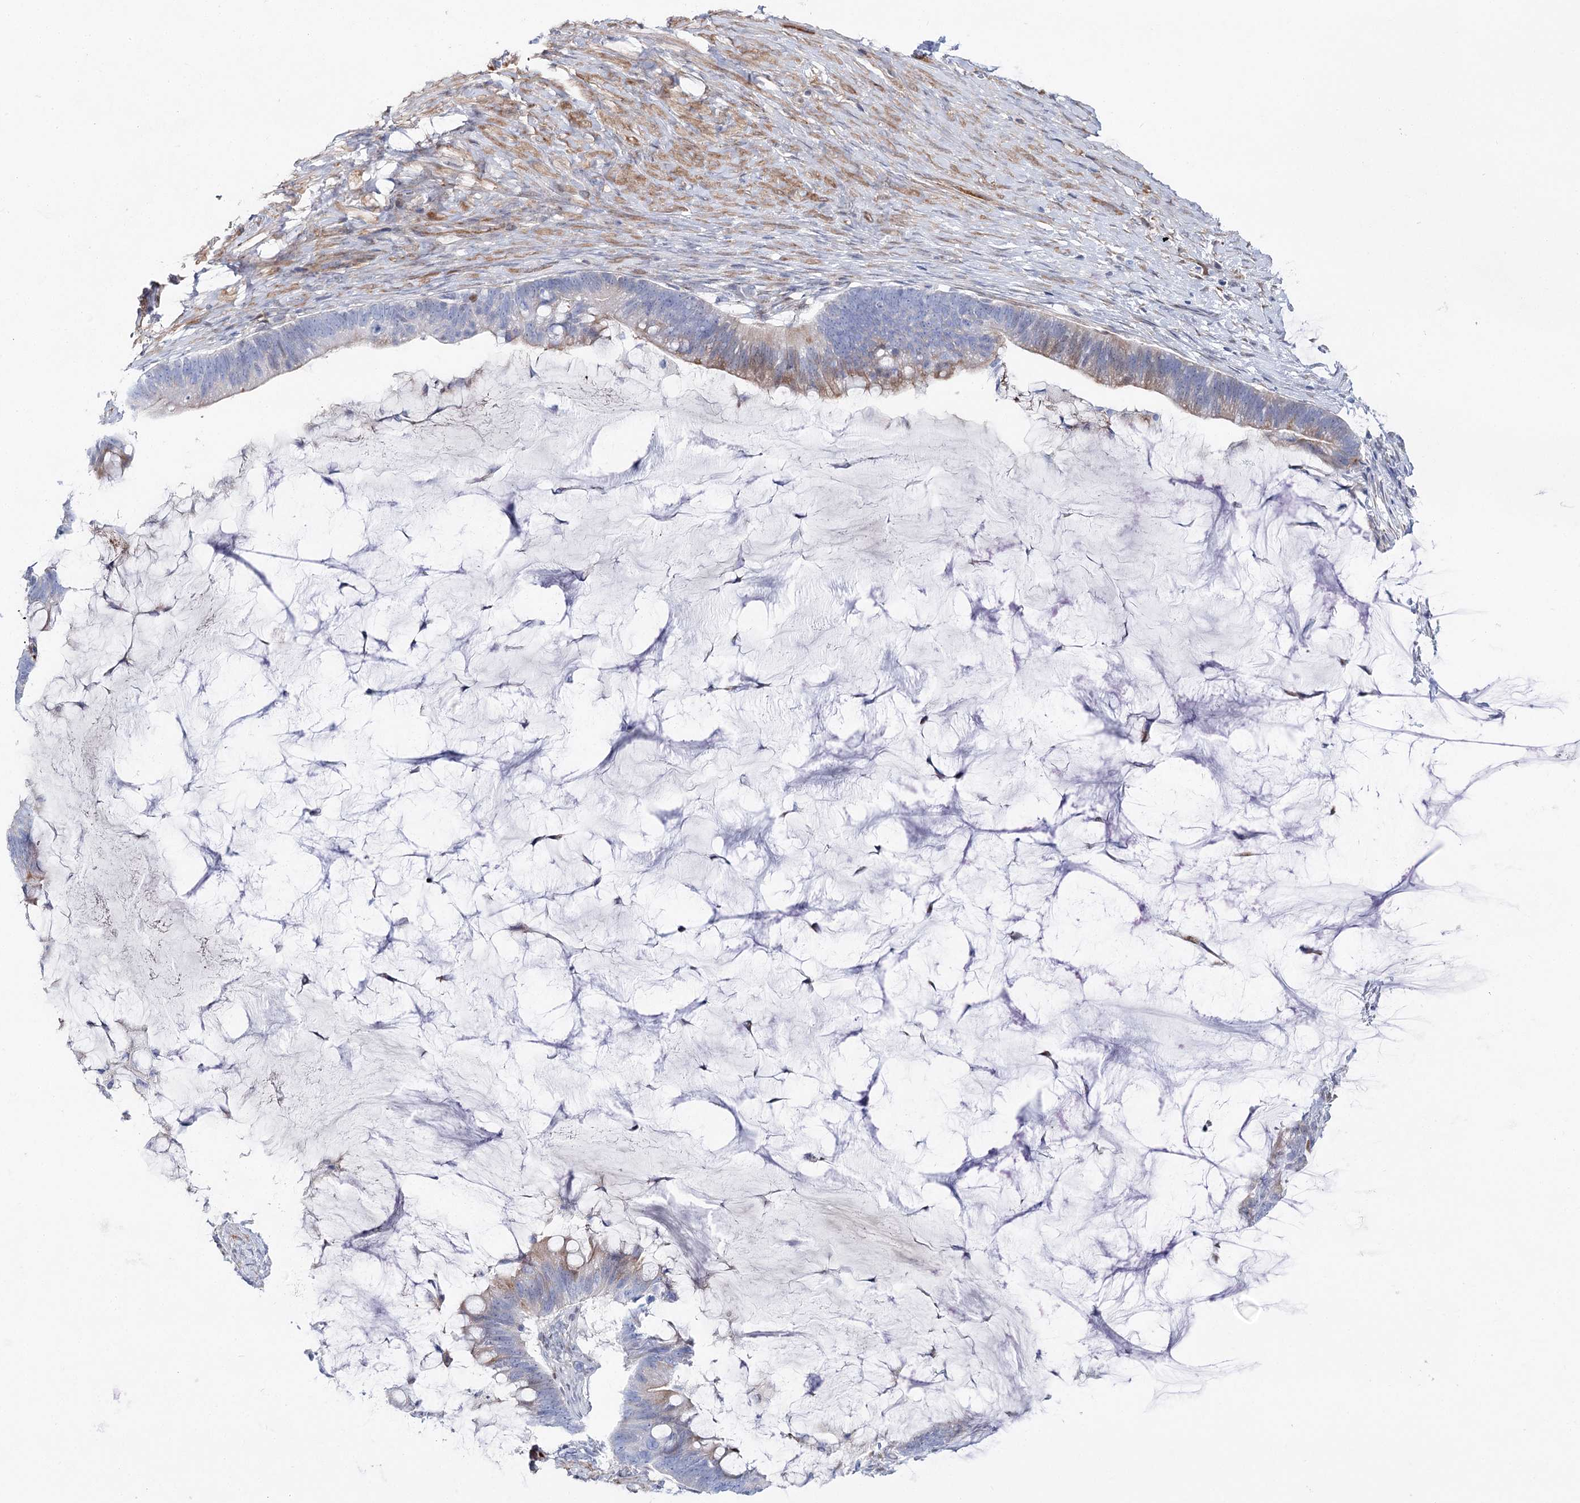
{"staining": {"intensity": "weak", "quantity": "<25%", "location": "cytoplasmic/membranous"}, "tissue": "ovarian cancer", "cell_type": "Tumor cells", "image_type": "cancer", "snomed": [{"axis": "morphology", "description": "Cystadenocarcinoma, mucinous, NOS"}, {"axis": "topography", "description": "Ovary"}], "caption": "The IHC image has no significant positivity in tumor cells of mucinous cystadenocarcinoma (ovarian) tissue.", "gene": "ANKRD23", "patient": {"sex": "female", "age": 61}}